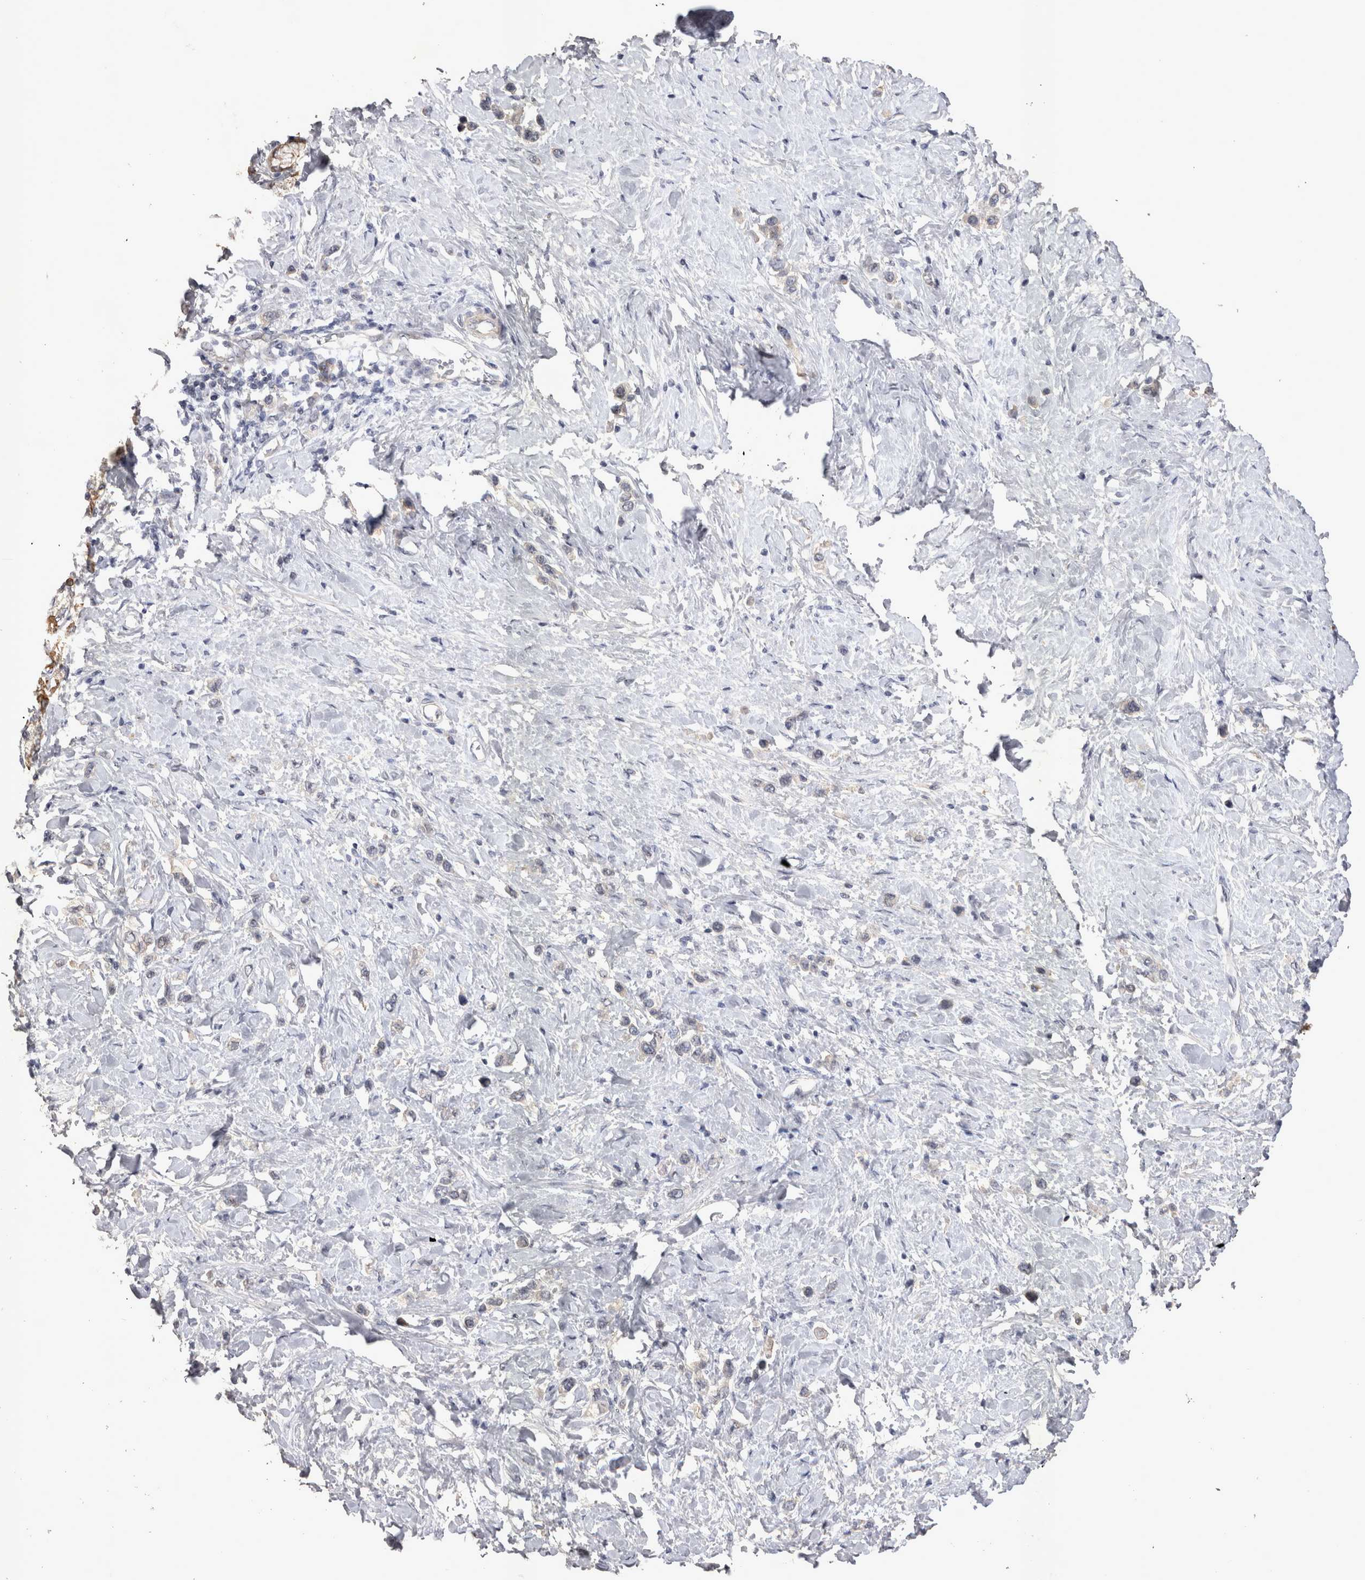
{"staining": {"intensity": "negative", "quantity": "none", "location": "none"}, "tissue": "stomach cancer", "cell_type": "Tumor cells", "image_type": "cancer", "snomed": [{"axis": "morphology", "description": "Adenocarcinoma, NOS"}, {"axis": "topography", "description": "Stomach"}], "caption": "Stomach adenocarcinoma stained for a protein using immunohistochemistry shows no staining tumor cells.", "gene": "CTBS", "patient": {"sex": "female", "age": 65}}